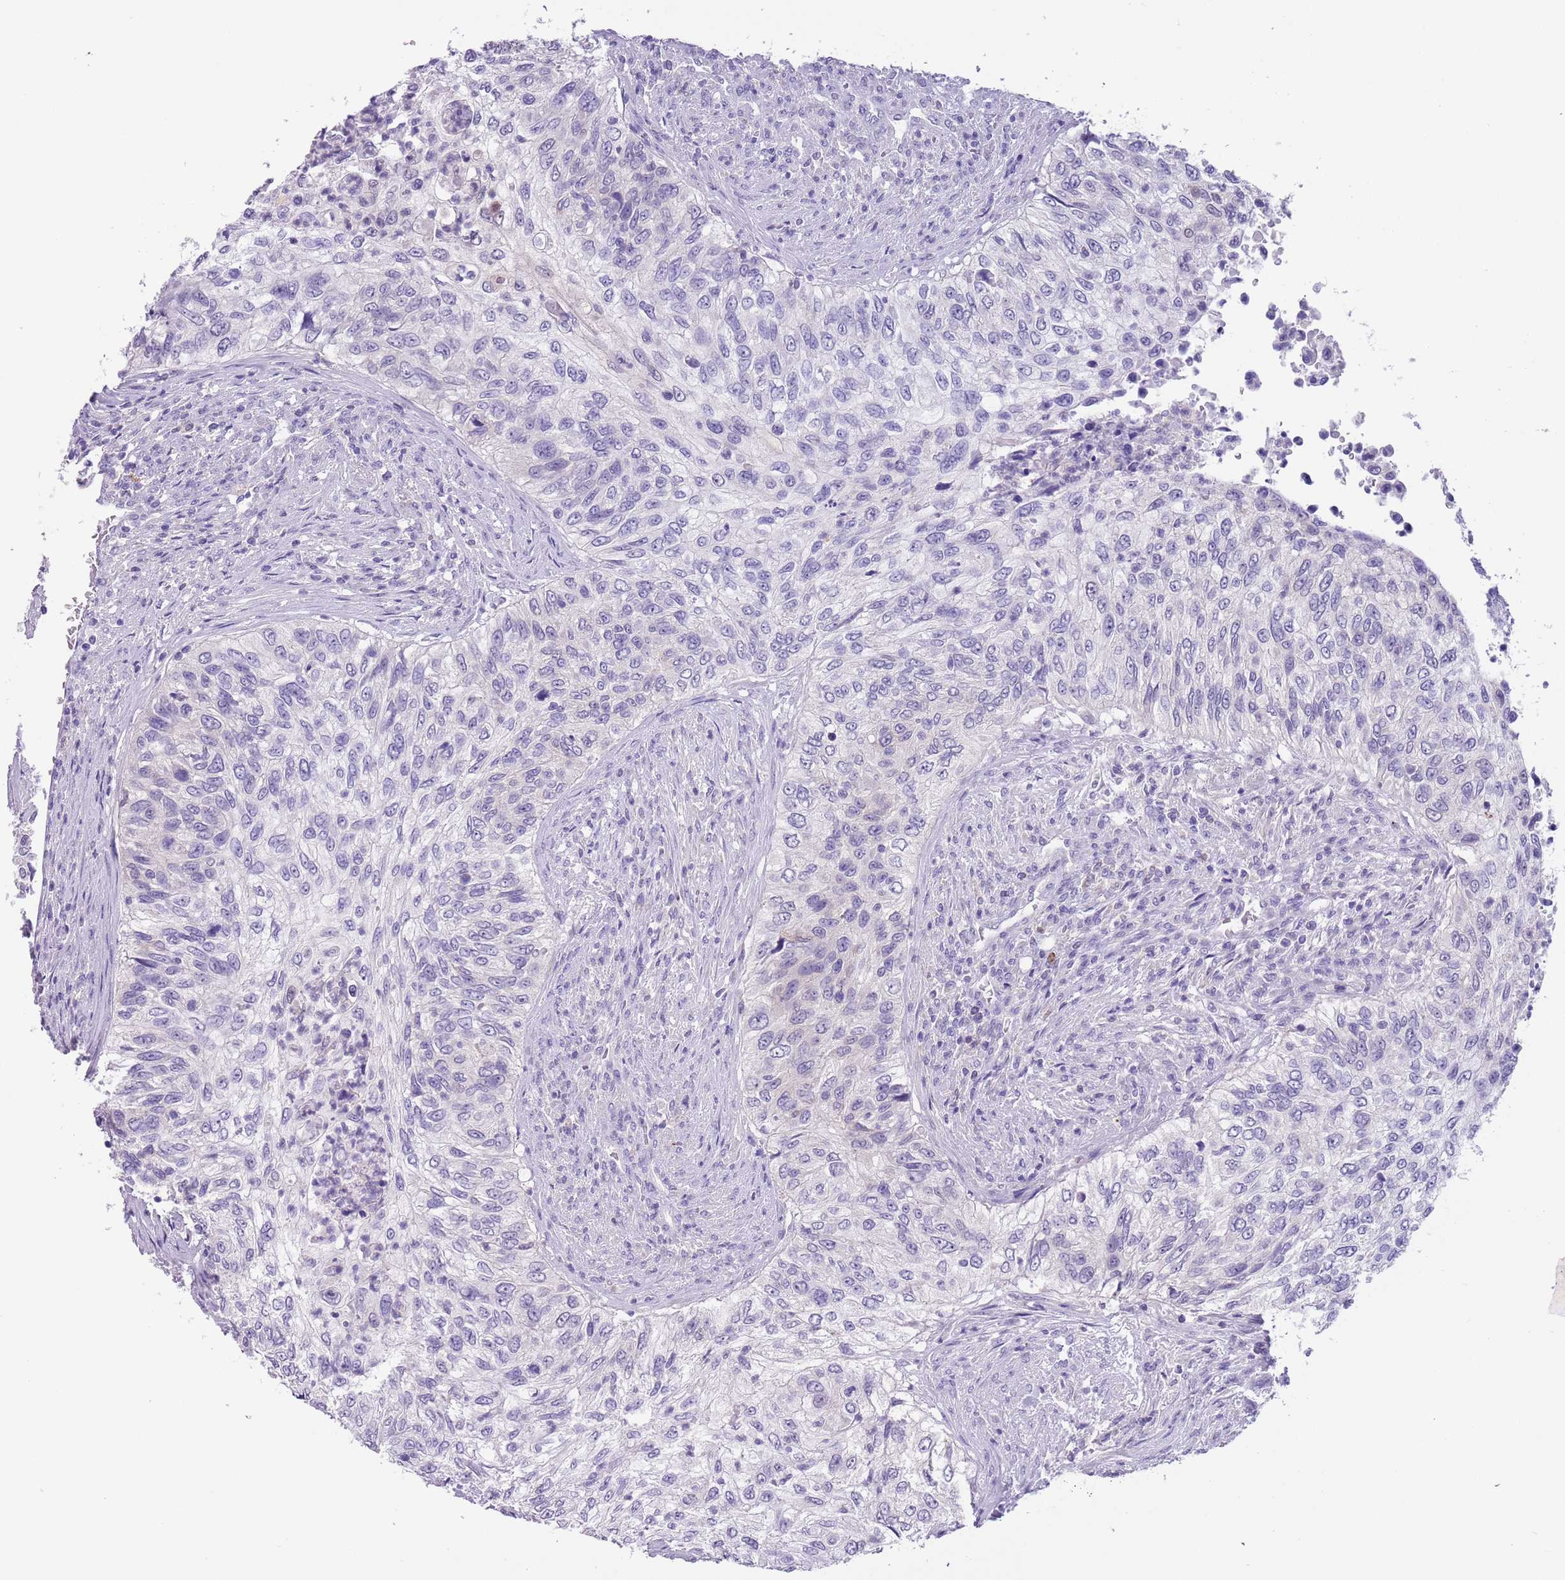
{"staining": {"intensity": "negative", "quantity": "none", "location": "none"}, "tissue": "urothelial cancer", "cell_type": "Tumor cells", "image_type": "cancer", "snomed": [{"axis": "morphology", "description": "Urothelial carcinoma, High grade"}, {"axis": "topography", "description": "Urinary bladder"}], "caption": "DAB (3,3'-diaminobenzidine) immunohistochemical staining of urothelial cancer demonstrates no significant positivity in tumor cells.", "gene": "PFKFB2", "patient": {"sex": "female", "age": 60}}